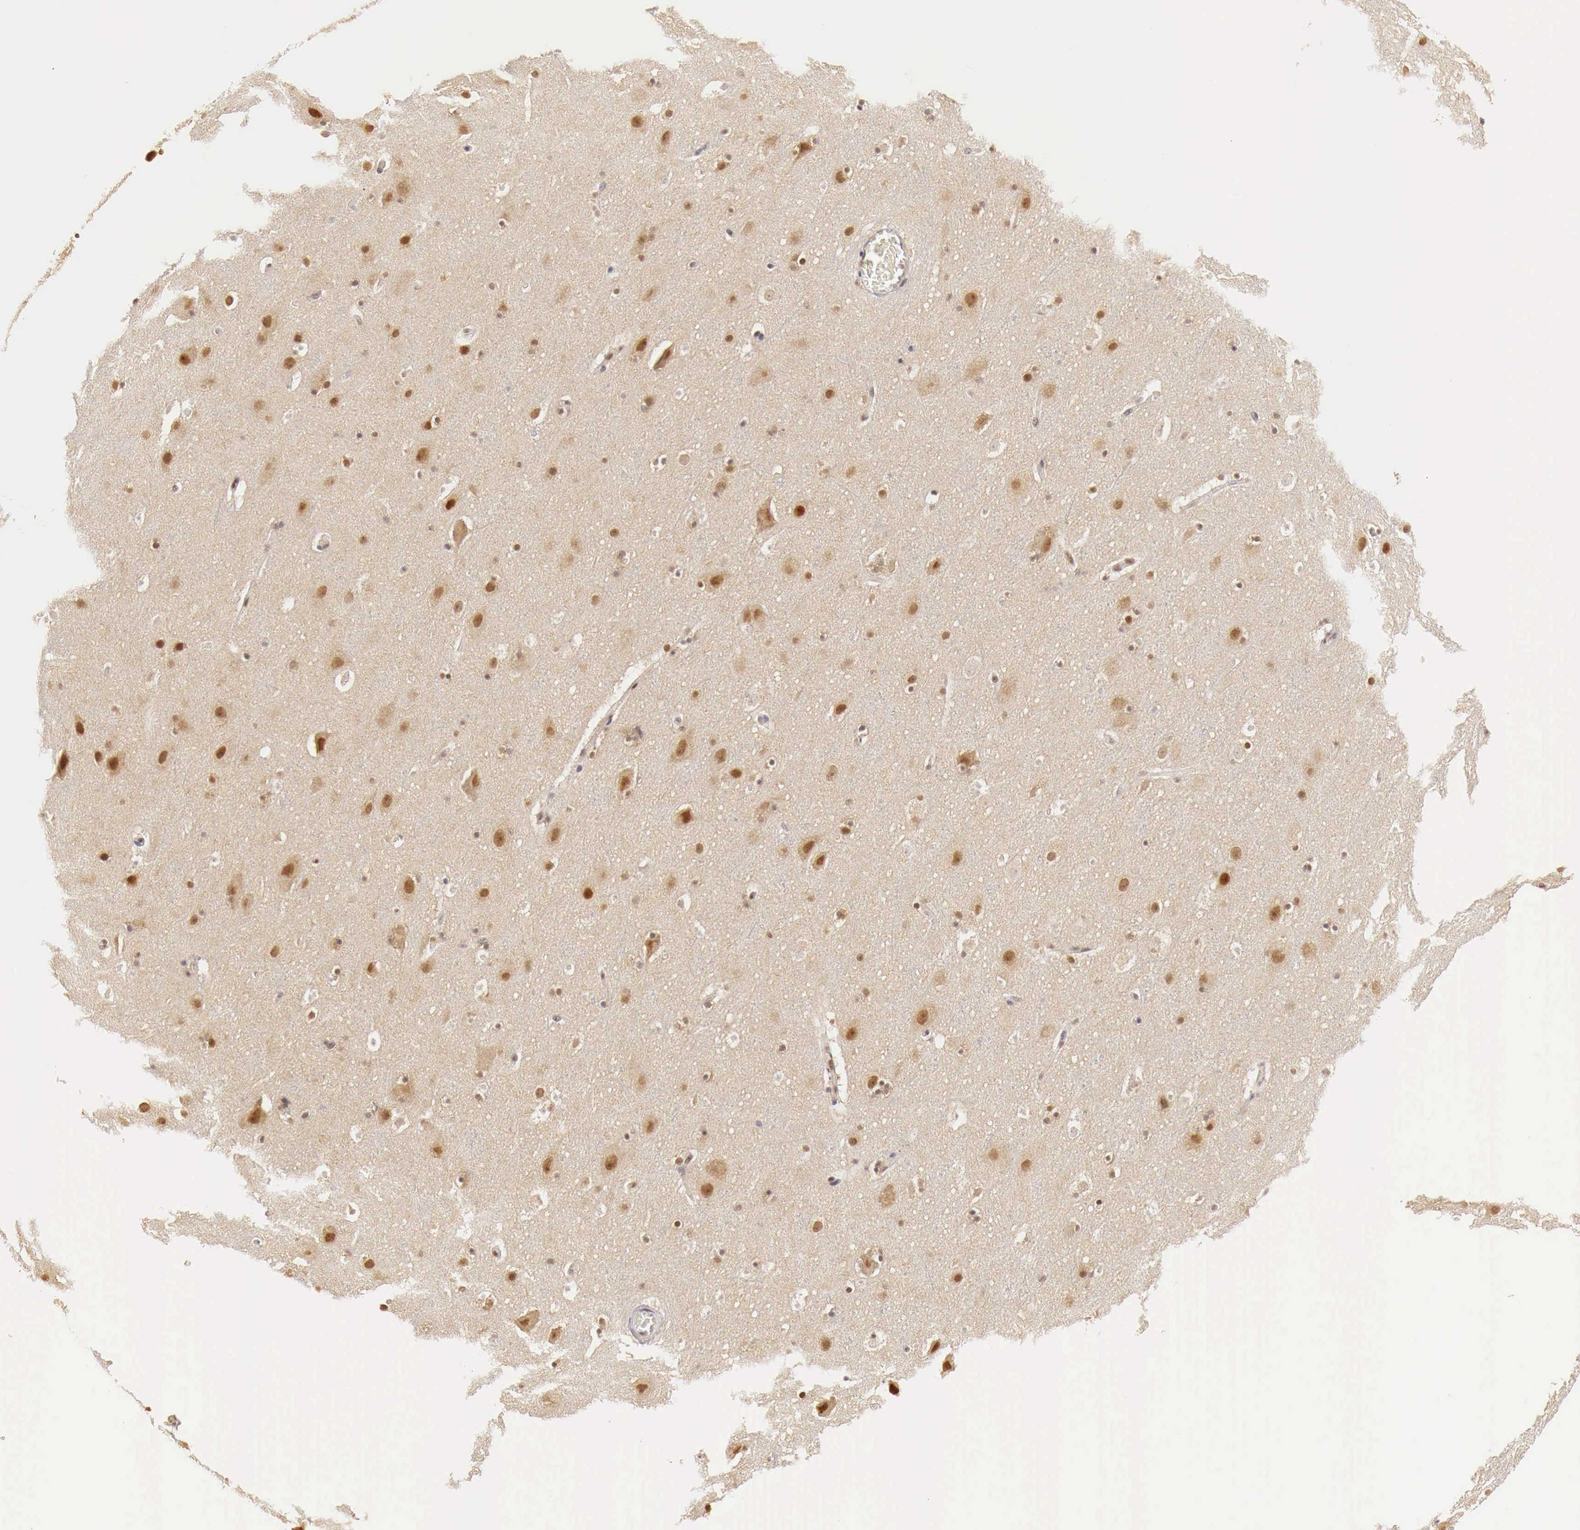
{"staining": {"intensity": "moderate", "quantity": ">75%", "location": "nuclear"}, "tissue": "cerebral cortex", "cell_type": "Endothelial cells", "image_type": "normal", "snomed": [{"axis": "morphology", "description": "Normal tissue, NOS"}, {"axis": "topography", "description": "Cerebral cortex"}], "caption": "Cerebral cortex was stained to show a protein in brown. There is medium levels of moderate nuclear positivity in about >75% of endothelial cells. (DAB = brown stain, brightfield microscopy at high magnification).", "gene": "GPKOW", "patient": {"sex": "male", "age": 45}}